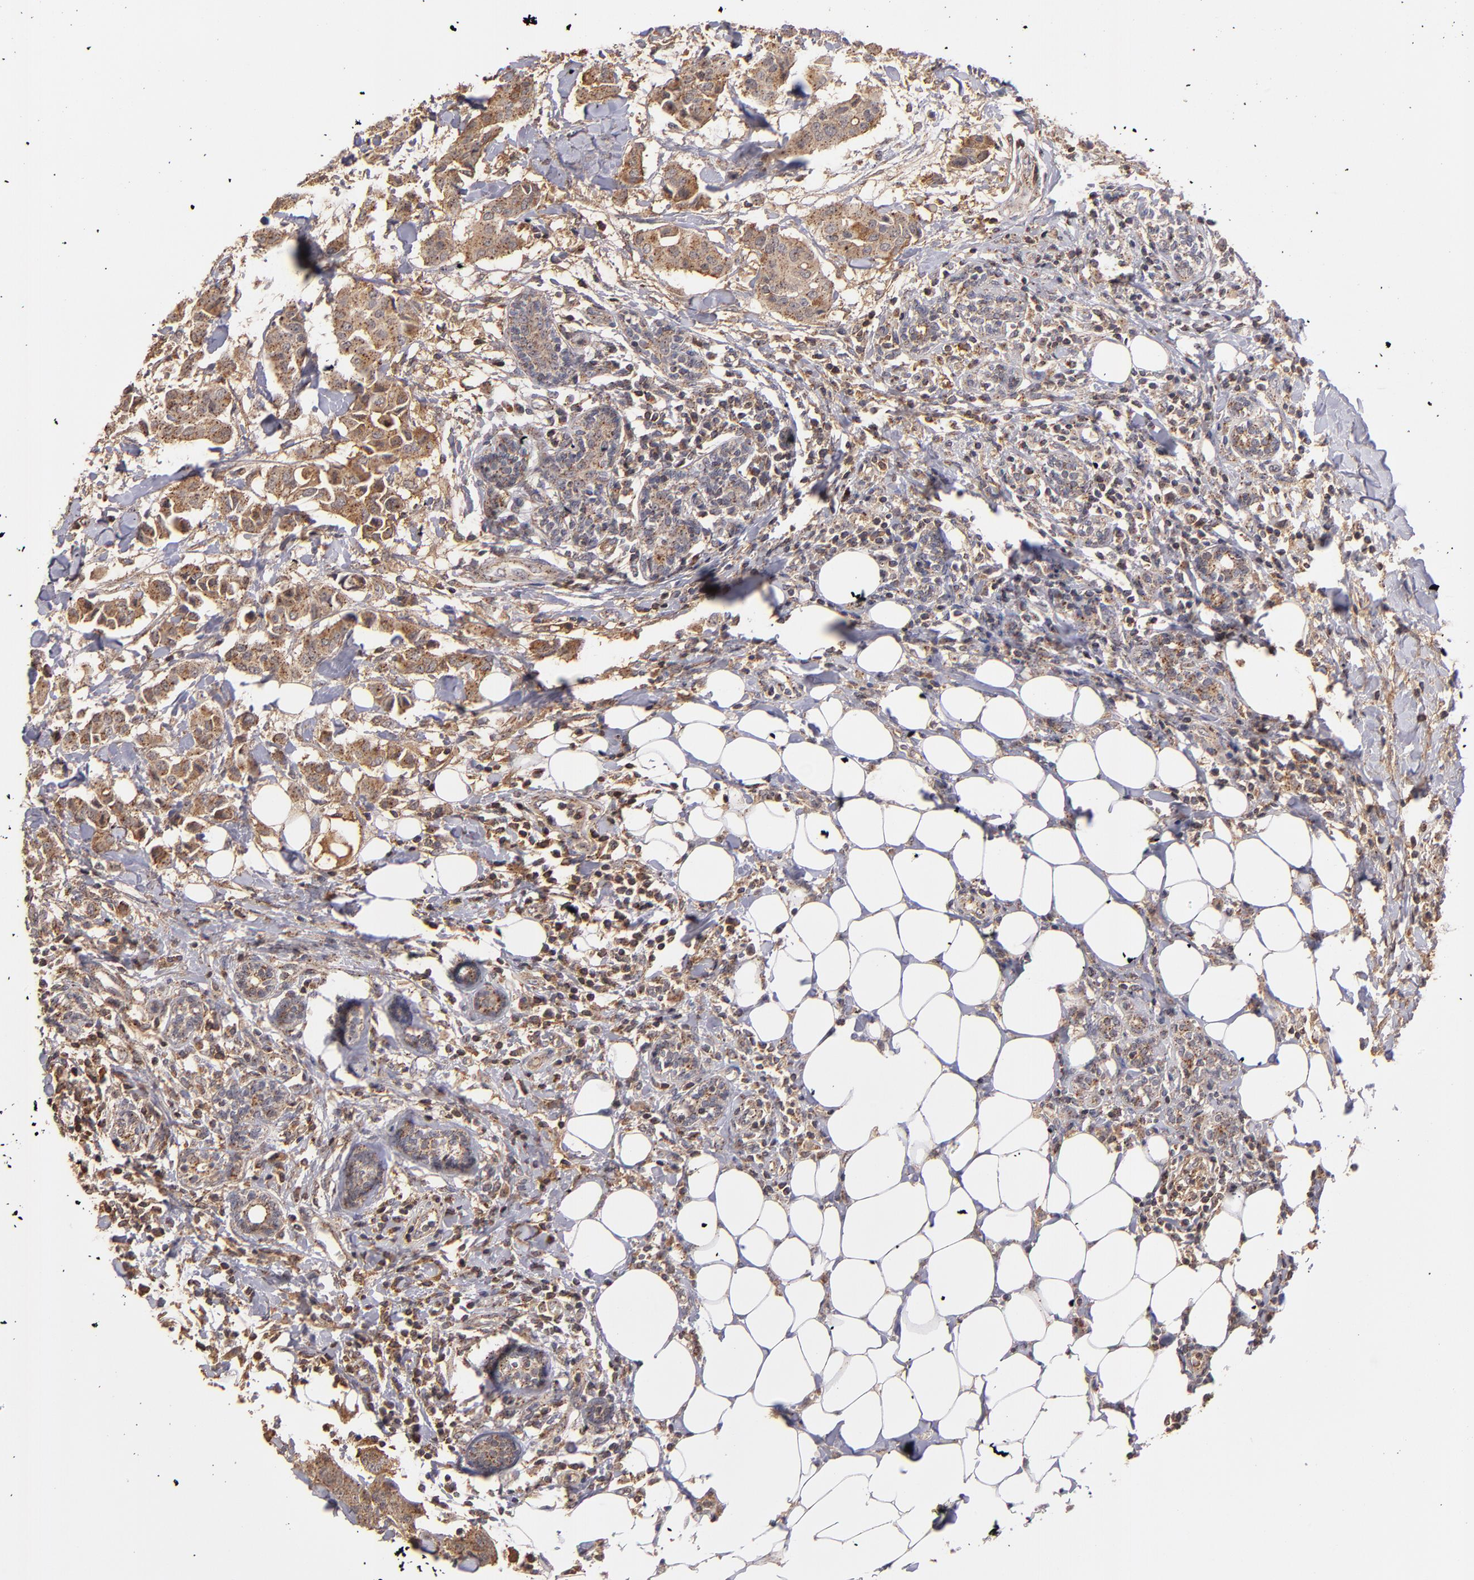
{"staining": {"intensity": "moderate", "quantity": ">75%", "location": "cytoplasmic/membranous"}, "tissue": "breast cancer", "cell_type": "Tumor cells", "image_type": "cancer", "snomed": [{"axis": "morphology", "description": "Duct carcinoma"}, {"axis": "topography", "description": "Breast"}], "caption": "Brown immunohistochemical staining in human breast cancer shows moderate cytoplasmic/membranous staining in approximately >75% of tumor cells.", "gene": "ZFYVE1", "patient": {"sex": "female", "age": 40}}